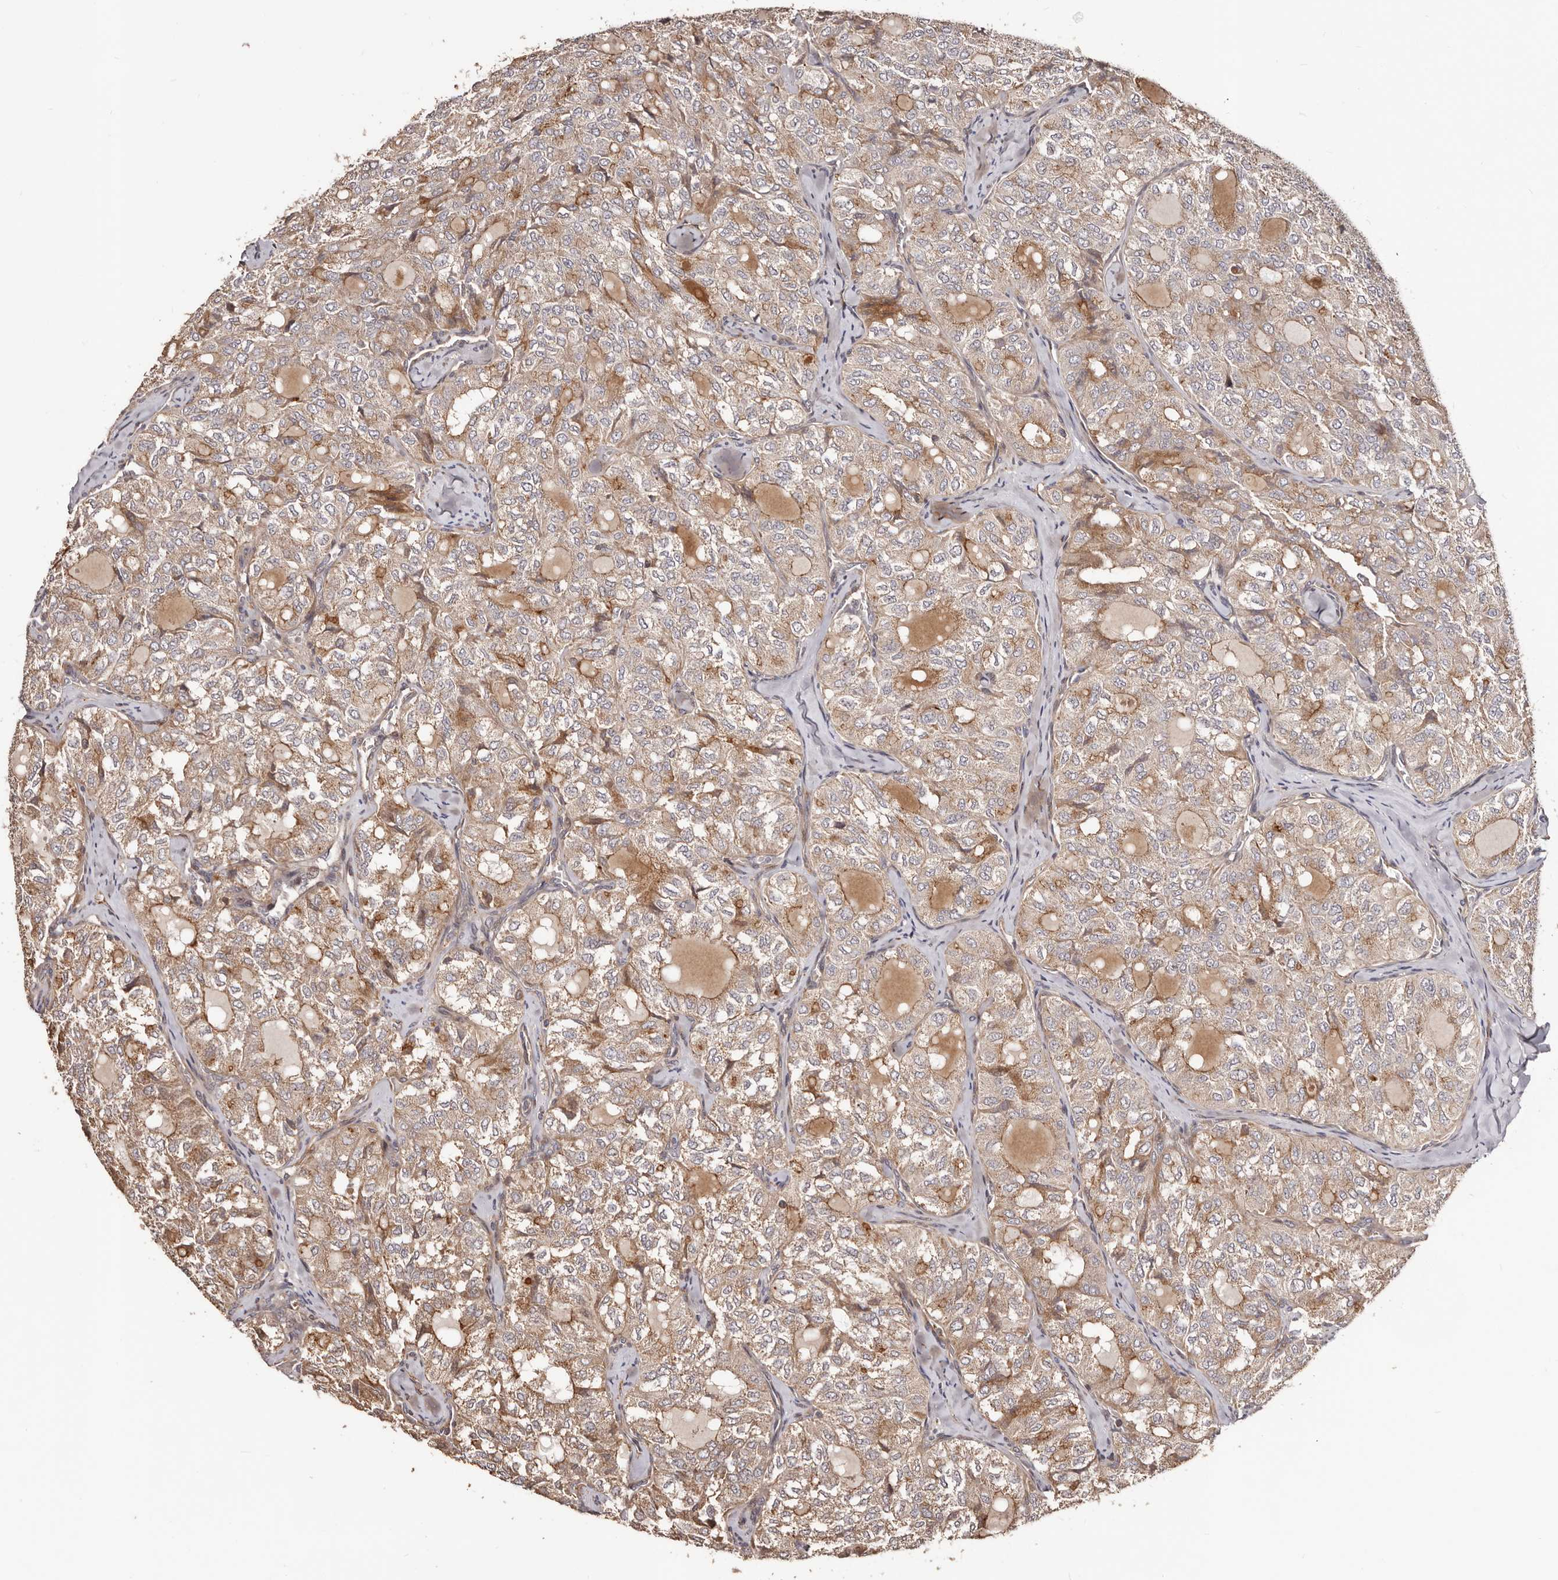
{"staining": {"intensity": "weak", "quantity": ">75%", "location": "cytoplasmic/membranous"}, "tissue": "thyroid cancer", "cell_type": "Tumor cells", "image_type": "cancer", "snomed": [{"axis": "morphology", "description": "Follicular adenoma carcinoma, NOS"}, {"axis": "topography", "description": "Thyroid gland"}], "caption": "Thyroid cancer stained with DAB IHC demonstrates low levels of weak cytoplasmic/membranous positivity in about >75% of tumor cells. The staining was performed using DAB, with brown indicating positive protein expression. Nuclei are stained blue with hematoxylin.", "gene": "GTPBP1", "patient": {"sex": "male", "age": 75}}